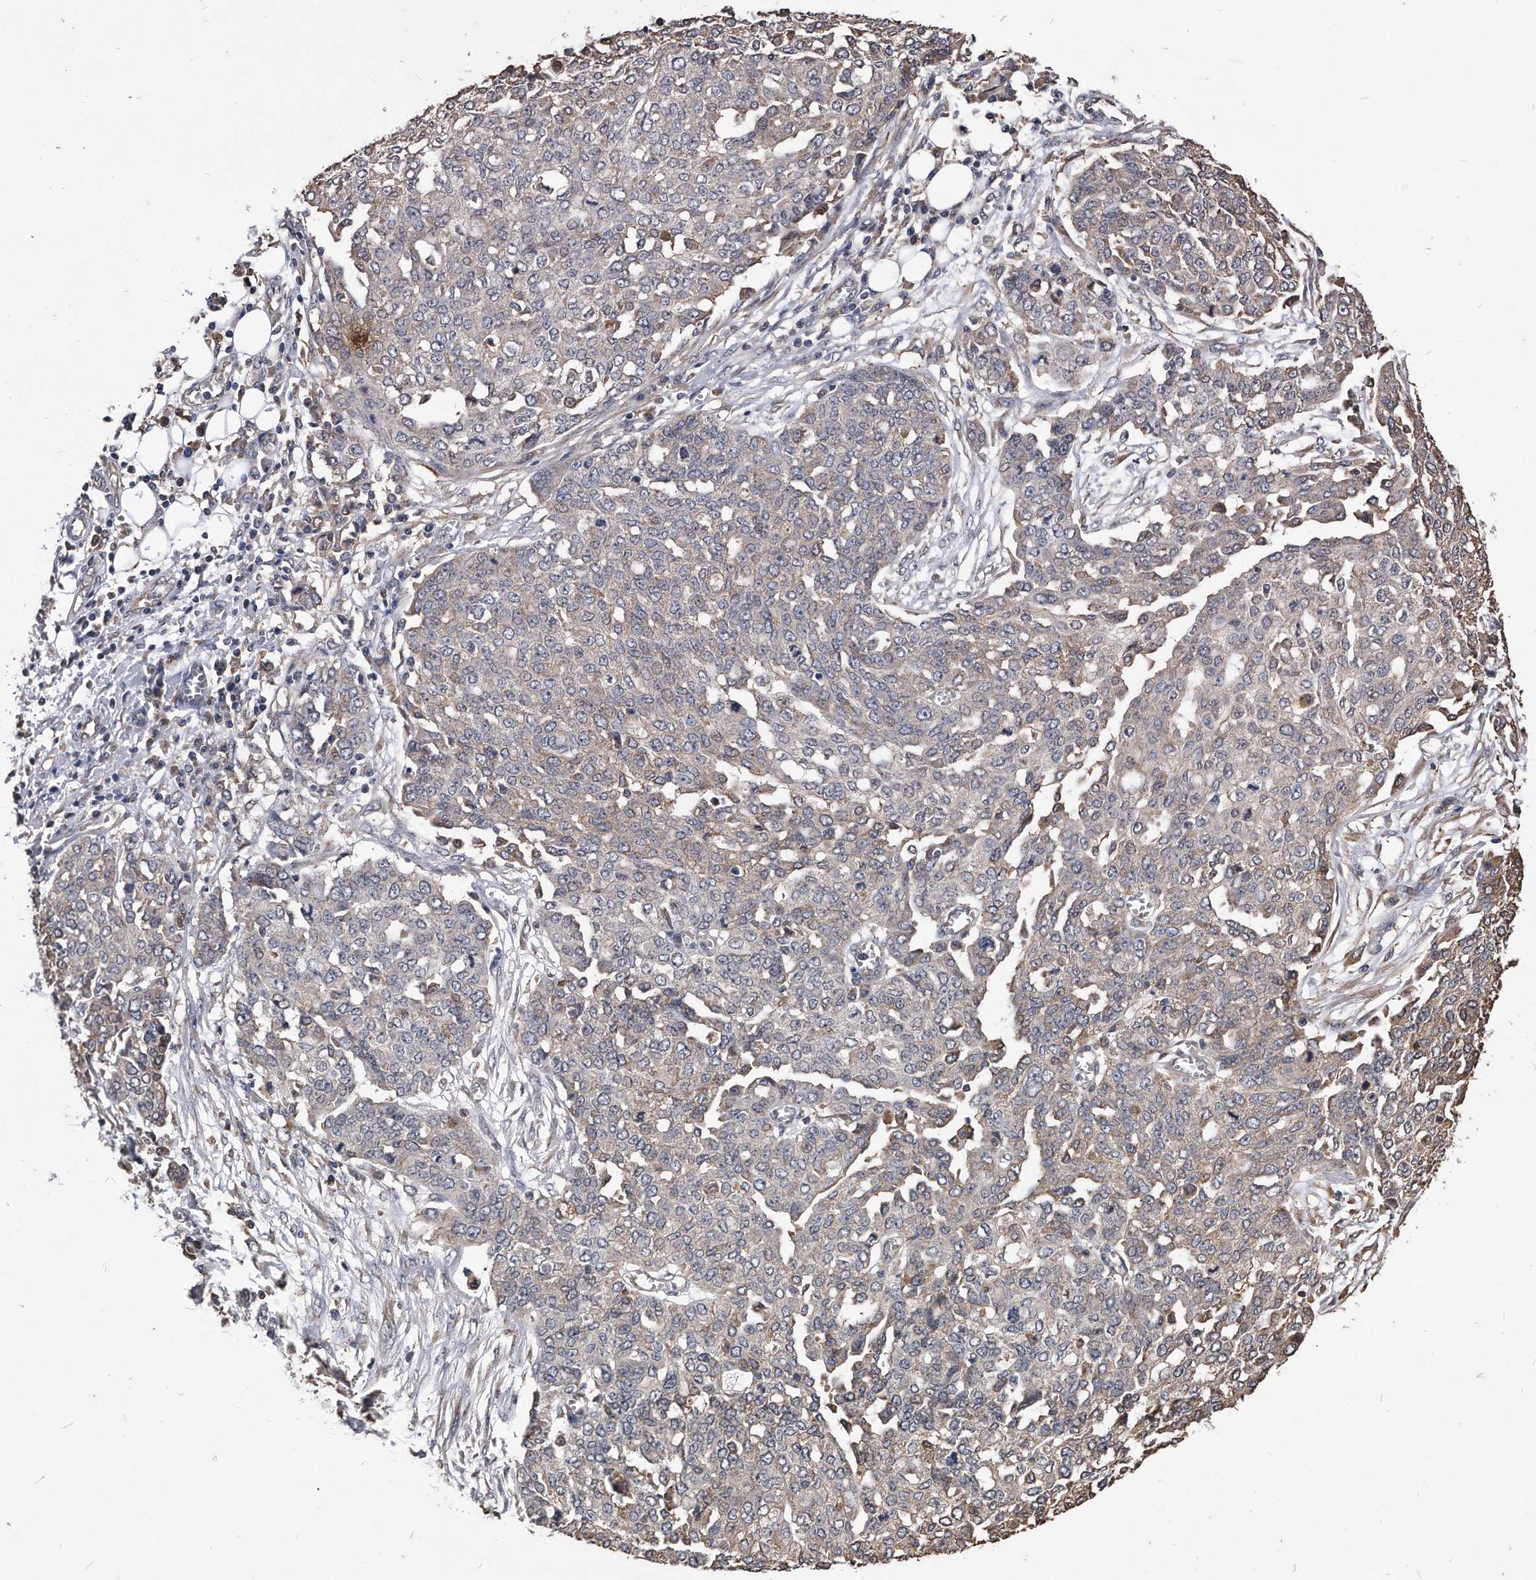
{"staining": {"intensity": "weak", "quantity": "<25%", "location": "cytoplasmic/membranous"}, "tissue": "ovarian cancer", "cell_type": "Tumor cells", "image_type": "cancer", "snomed": [{"axis": "morphology", "description": "Cystadenocarcinoma, serous, NOS"}, {"axis": "topography", "description": "Soft tissue"}, {"axis": "topography", "description": "Ovary"}], "caption": "Protein analysis of ovarian cancer (serous cystadenocarcinoma) displays no significant staining in tumor cells. (DAB immunohistochemistry, high magnification).", "gene": "IL20RA", "patient": {"sex": "female", "age": 57}}